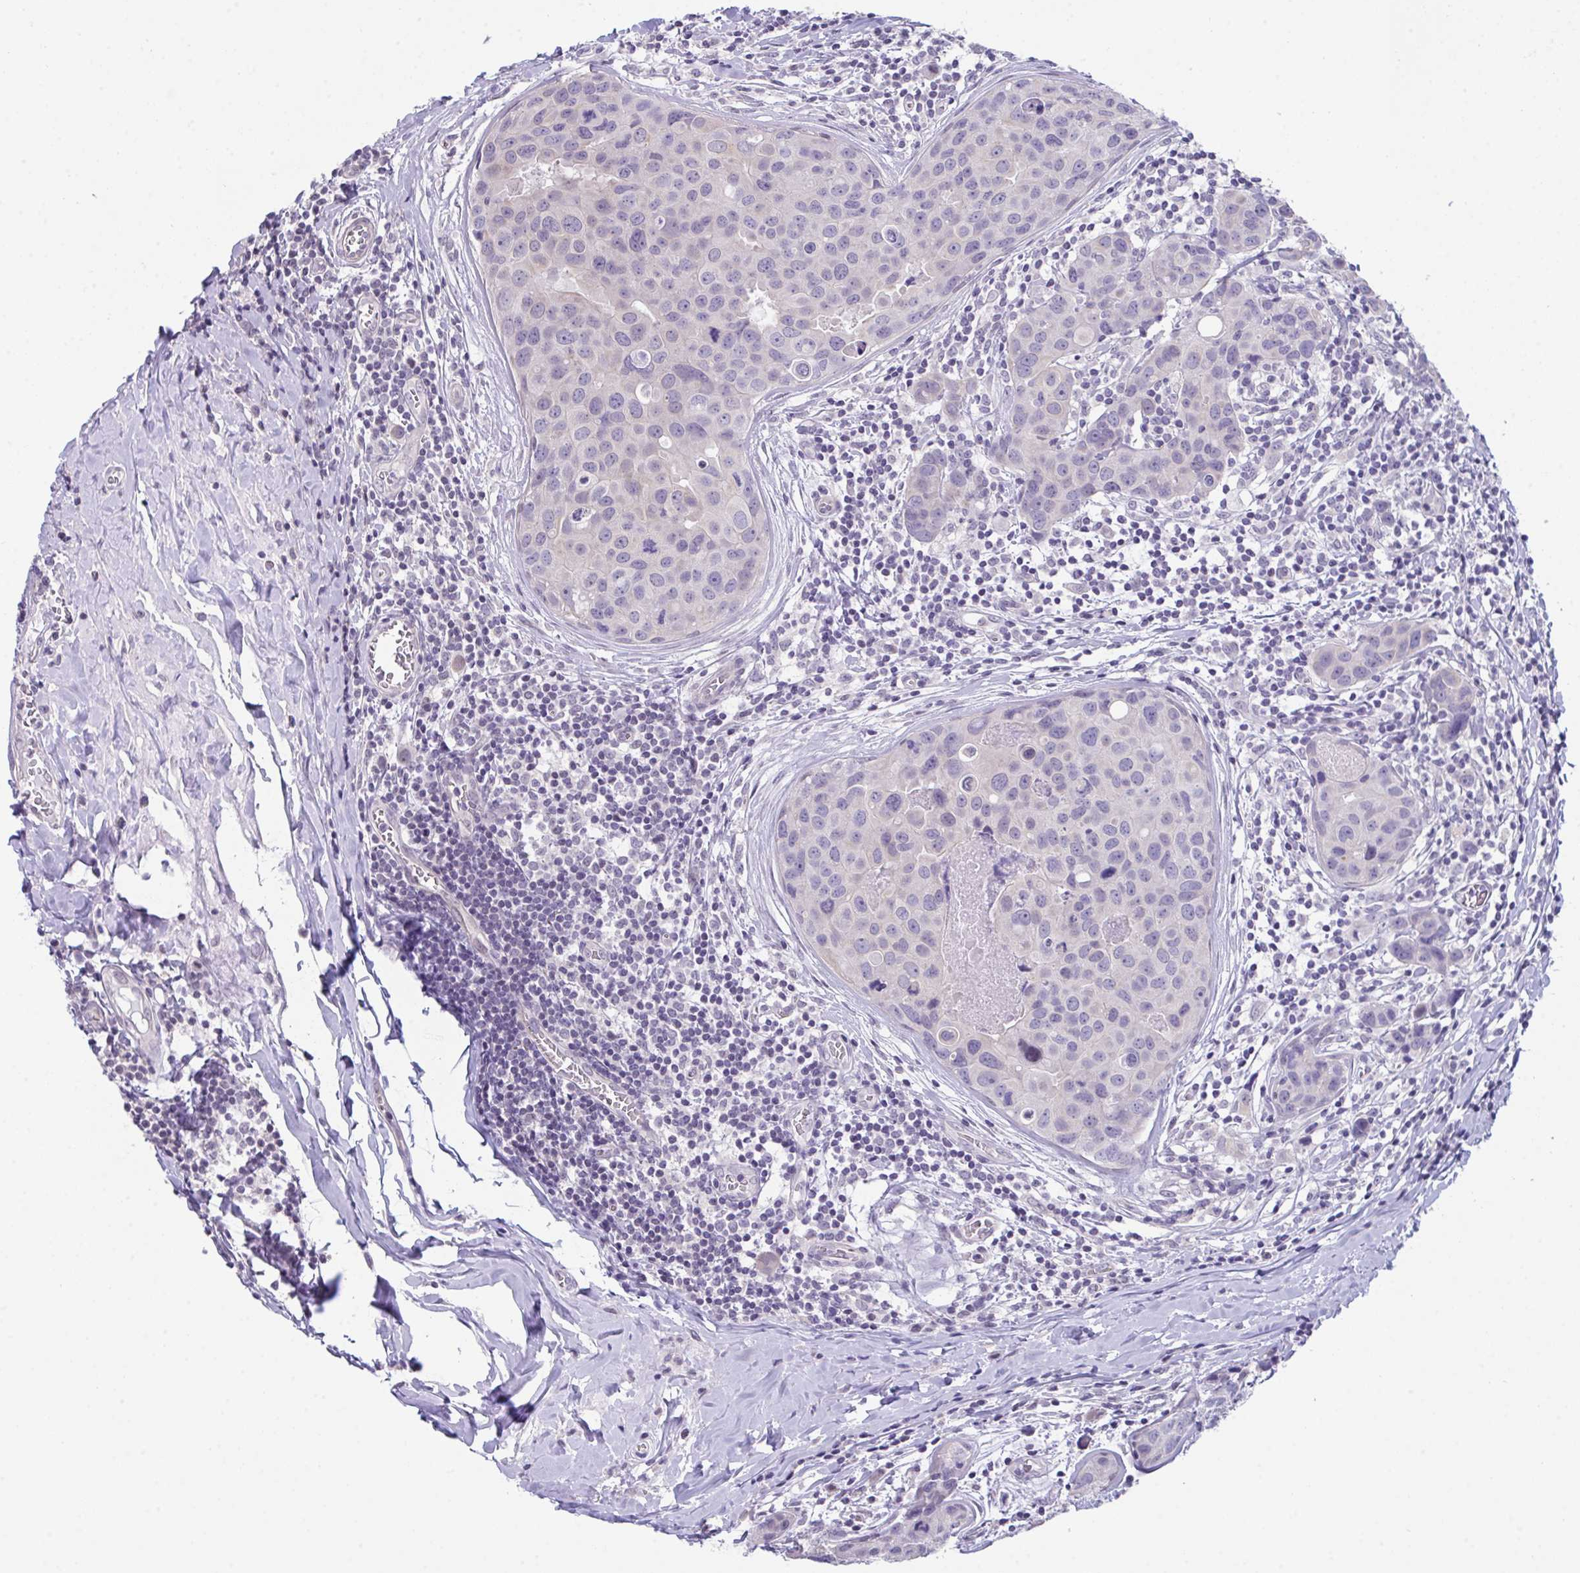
{"staining": {"intensity": "negative", "quantity": "none", "location": "none"}, "tissue": "breast cancer", "cell_type": "Tumor cells", "image_type": "cancer", "snomed": [{"axis": "morphology", "description": "Duct carcinoma"}, {"axis": "topography", "description": "Breast"}], "caption": "The immunohistochemistry histopathology image has no significant expression in tumor cells of breast invasive ductal carcinoma tissue.", "gene": "ATP6V0D2", "patient": {"sex": "female", "age": 24}}